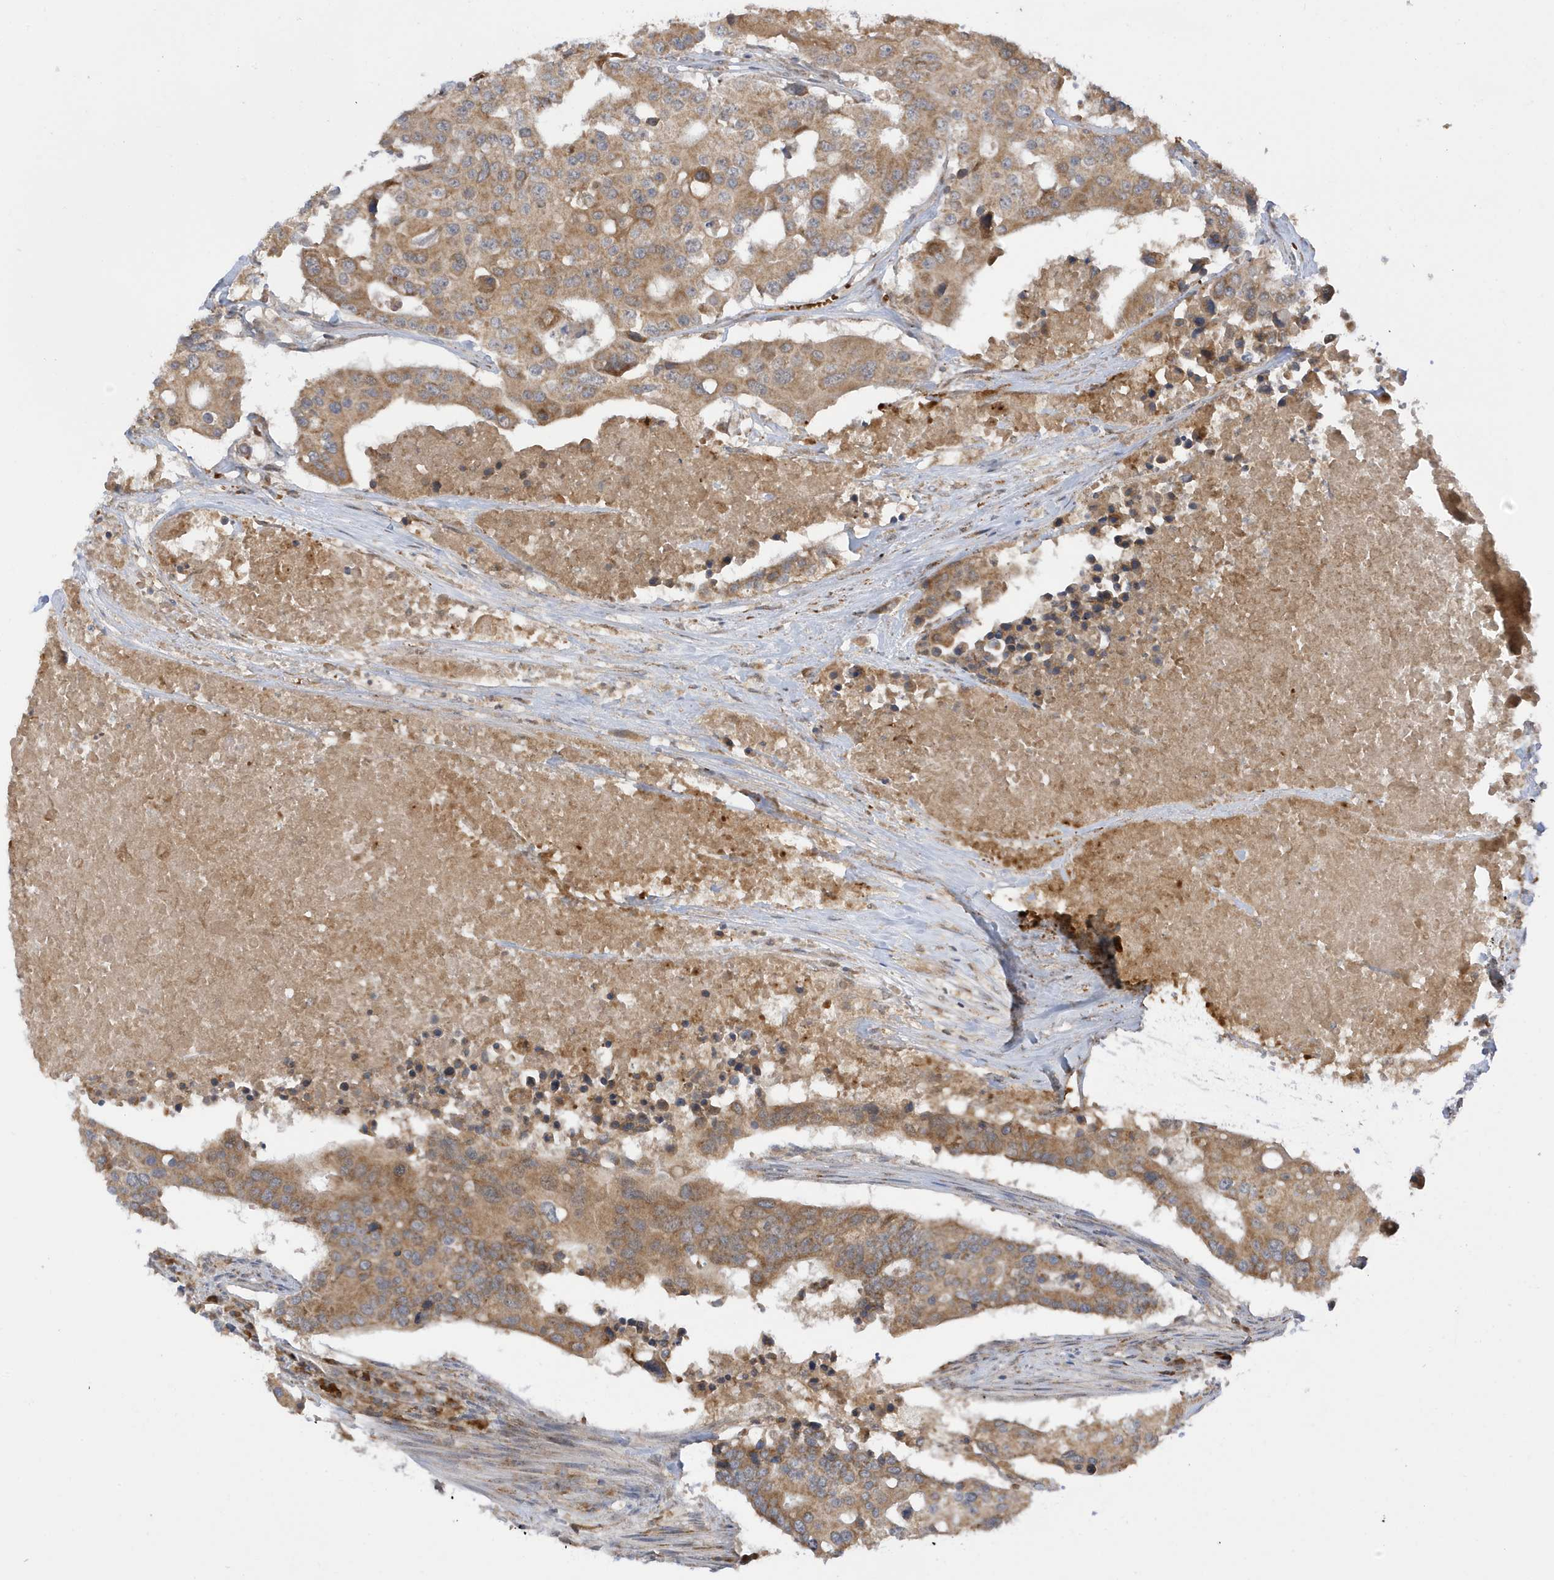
{"staining": {"intensity": "moderate", "quantity": ">75%", "location": "cytoplasmic/membranous"}, "tissue": "colorectal cancer", "cell_type": "Tumor cells", "image_type": "cancer", "snomed": [{"axis": "morphology", "description": "Adenocarcinoma, NOS"}, {"axis": "topography", "description": "Colon"}], "caption": "High-magnification brightfield microscopy of colorectal cancer (adenocarcinoma) stained with DAB (brown) and counterstained with hematoxylin (blue). tumor cells exhibit moderate cytoplasmic/membranous positivity is seen in approximately>75% of cells. The staining is performed using DAB brown chromogen to label protein expression. The nuclei are counter-stained blue using hematoxylin.", "gene": "NPPC", "patient": {"sex": "male", "age": 77}}